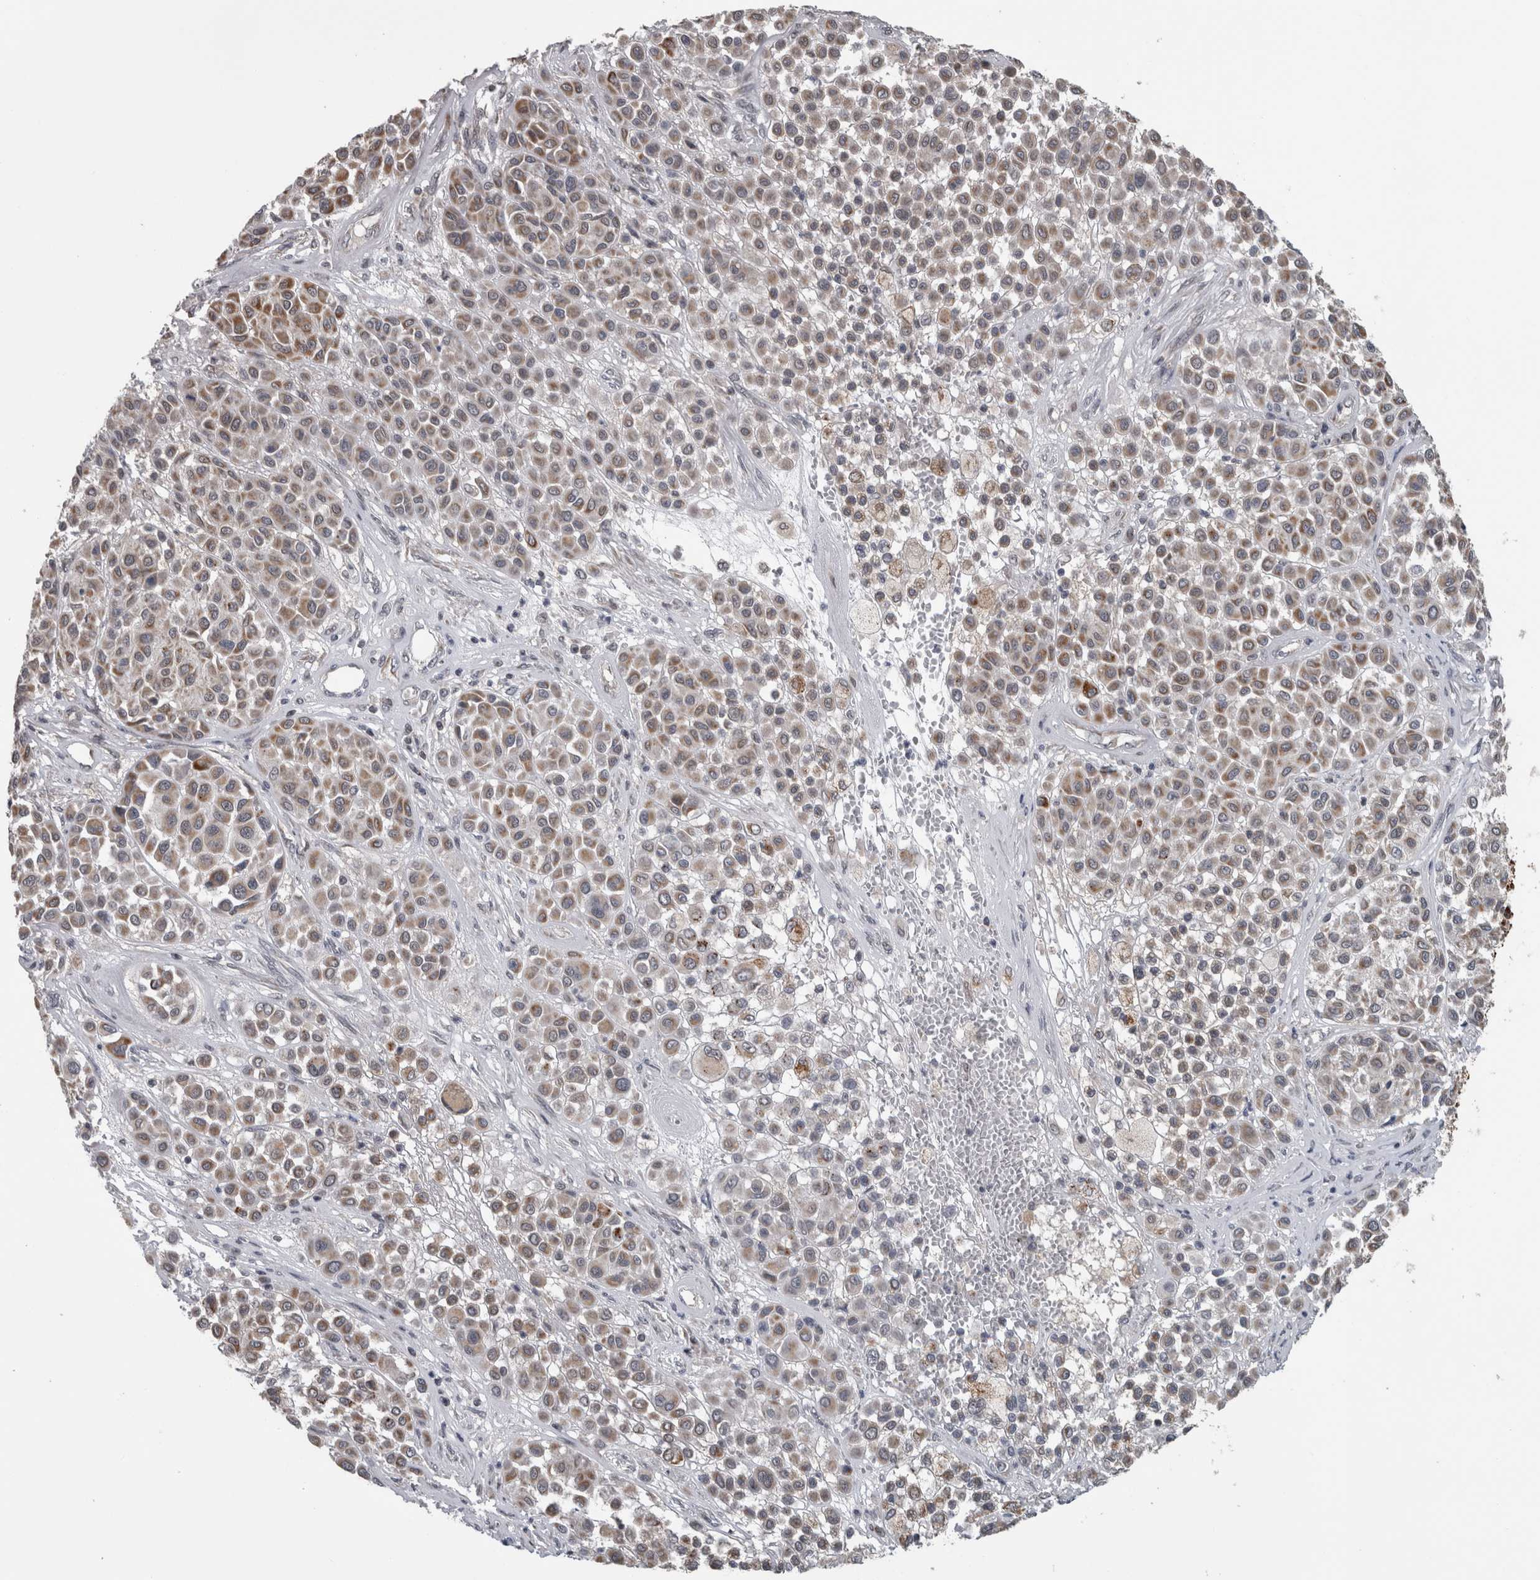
{"staining": {"intensity": "weak", "quantity": ">75%", "location": "cytoplasmic/membranous"}, "tissue": "melanoma", "cell_type": "Tumor cells", "image_type": "cancer", "snomed": [{"axis": "morphology", "description": "Malignant melanoma, Metastatic site"}, {"axis": "topography", "description": "Soft tissue"}], "caption": "A high-resolution photomicrograph shows IHC staining of malignant melanoma (metastatic site), which shows weak cytoplasmic/membranous positivity in approximately >75% of tumor cells.", "gene": "OR2K2", "patient": {"sex": "male", "age": 41}}